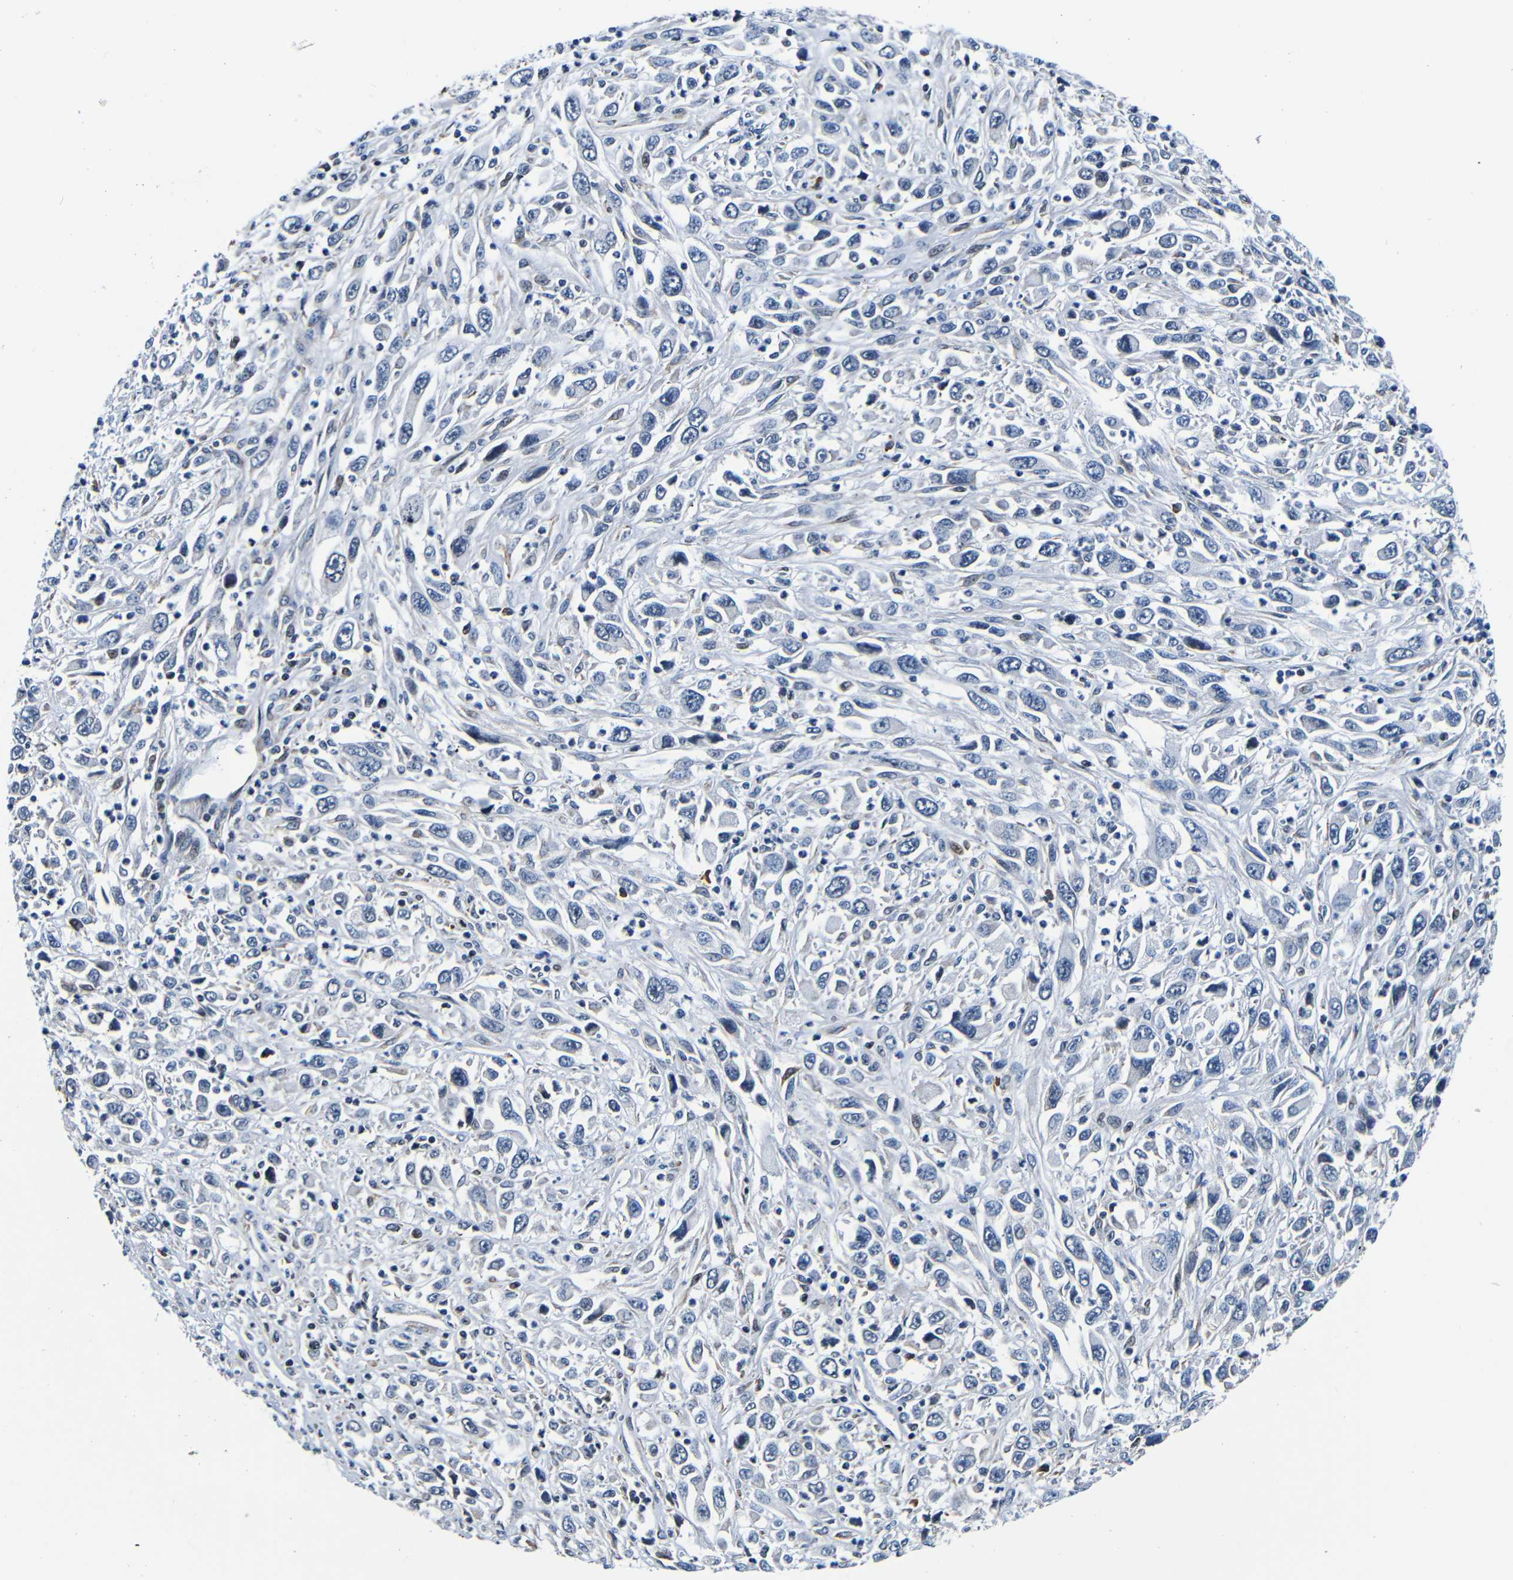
{"staining": {"intensity": "negative", "quantity": "none", "location": "none"}, "tissue": "melanoma", "cell_type": "Tumor cells", "image_type": "cancer", "snomed": [{"axis": "morphology", "description": "Malignant melanoma, Metastatic site"}, {"axis": "topography", "description": "Skin"}], "caption": "Histopathology image shows no significant protein positivity in tumor cells of malignant melanoma (metastatic site).", "gene": "NCBP3", "patient": {"sex": "female", "age": 56}}